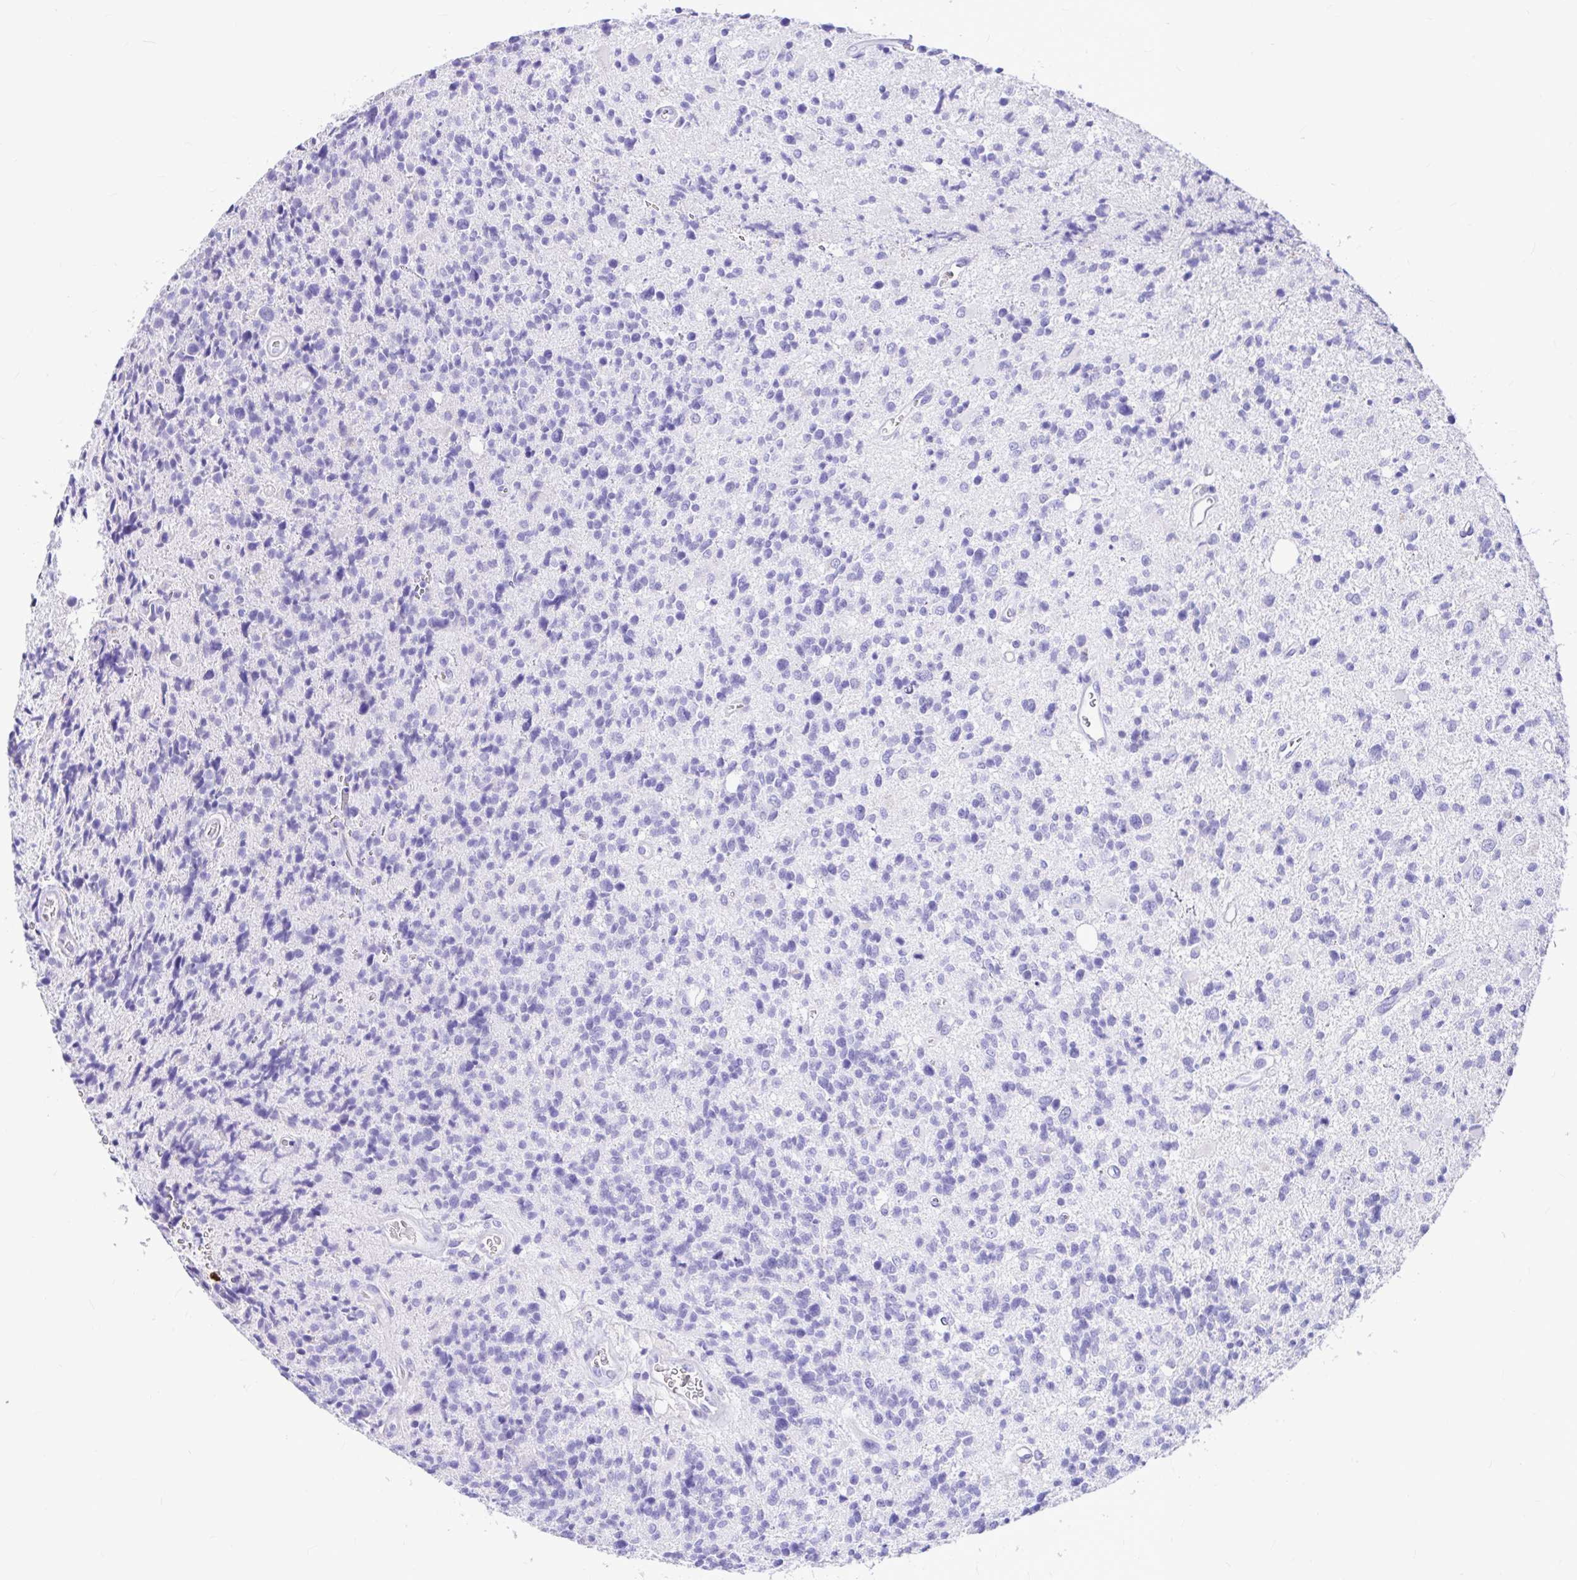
{"staining": {"intensity": "negative", "quantity": "none", "location": "none"}, "tissue": "glioma", "cell_type": "Tumor cells", "image_type": "cancer", "snomed": [{"axis": "morphology", "description": "Glioma, malignant, High grade"}, {"axis": "topography", "description": "Brain"}], "caption": "The micrograph exhibits no staining of tumor cells in malignant high-grade glioma.", "gene": "CLEC1B", "patient": {"sex": "male", "age": 29}}